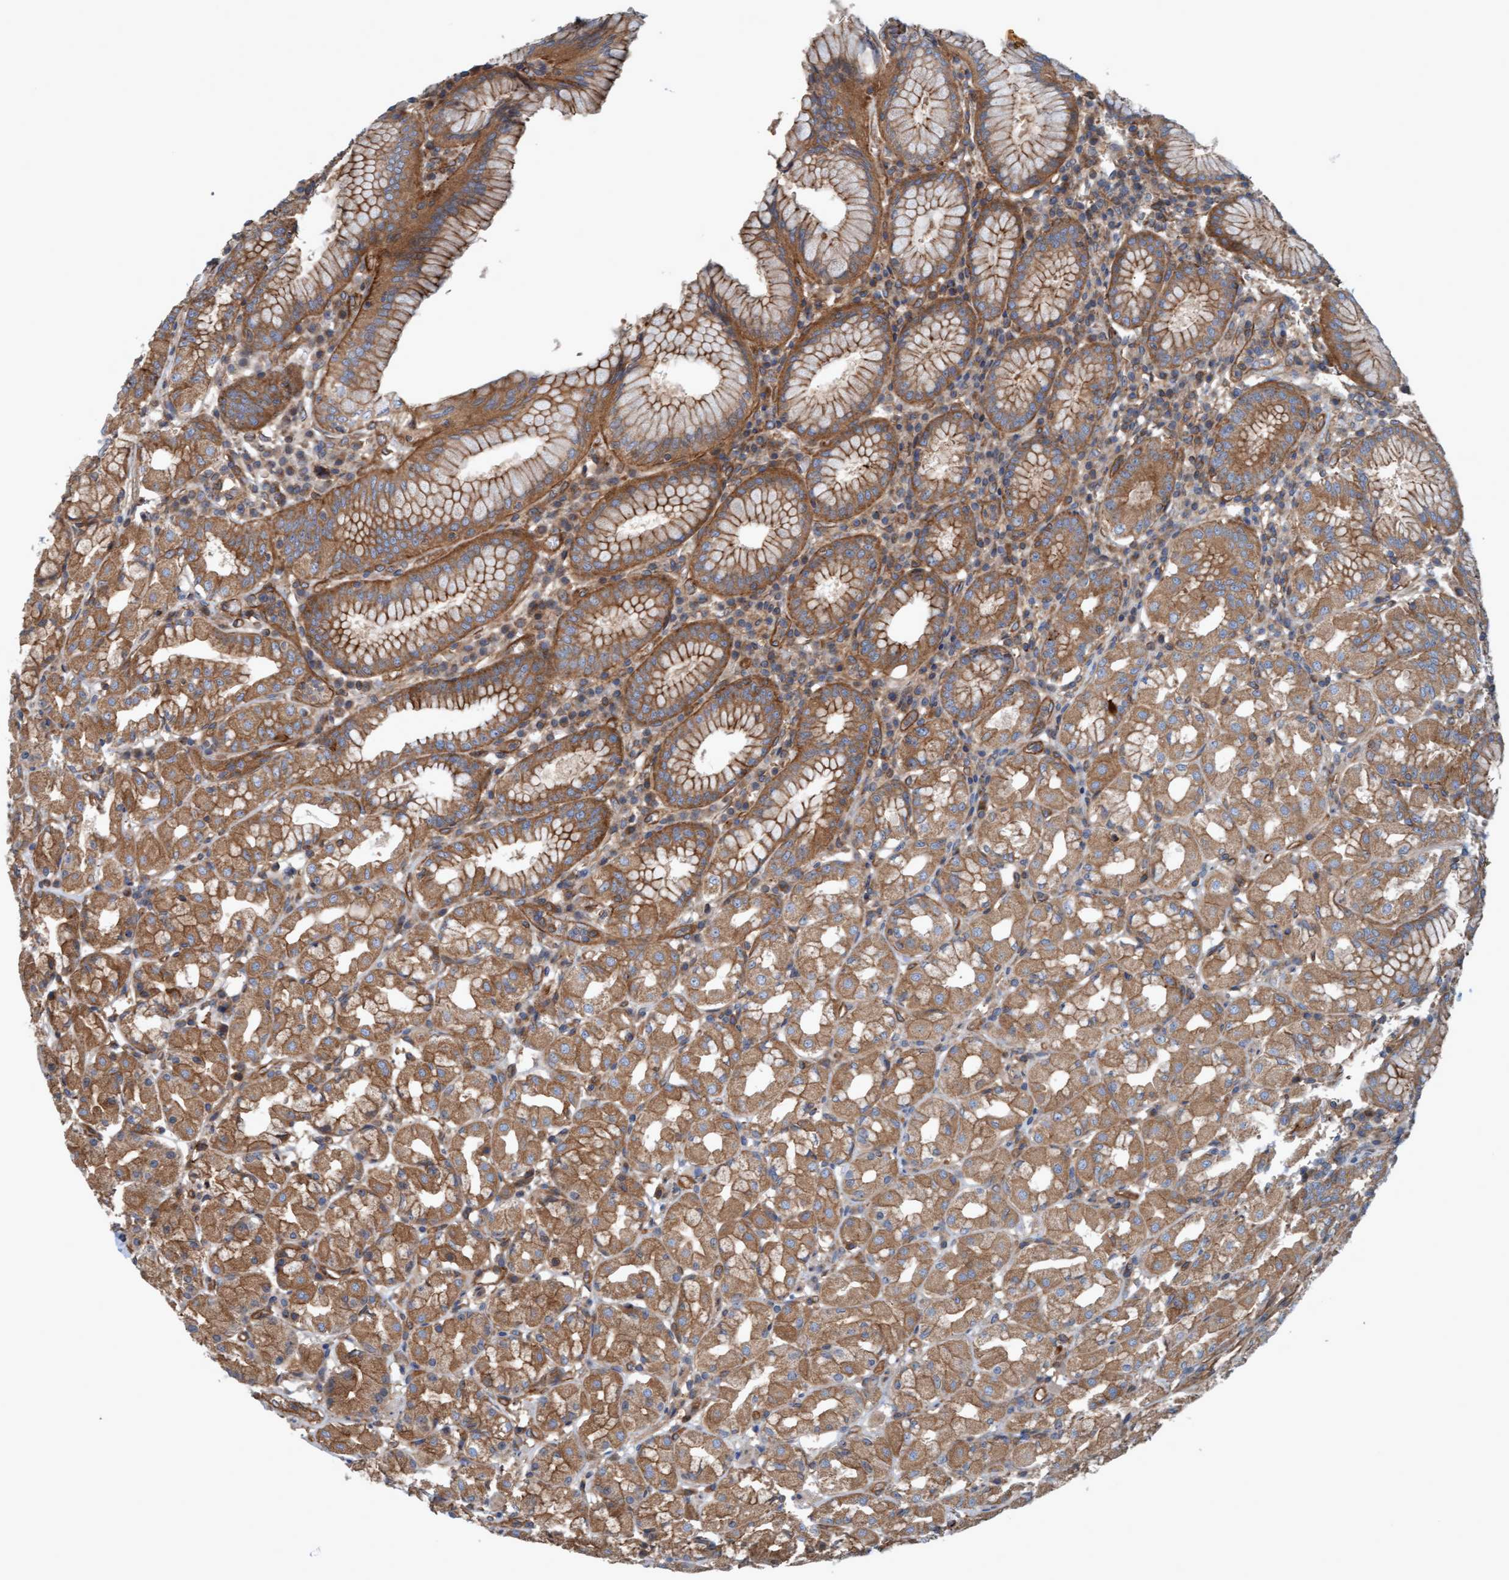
{"staining": {"intensity": "moderate", "quantity": ">75%", "location": "cytoplasmic/membranous"}, "tissue": "stomach", "cell_type": "Glandular cells", "image_type": "normal", "snomed": [{"axis": "morphology", "description": "Normal tissue, NOS"}, {"axis": "topography", "description": "Stomach"}, {"axis": "topography", "description": "Stomach, lower"}], "caption": "Immunohistochemistry (IHC) (DAB (3,3'-diaminobenzidine)) staining of normal stomach displays moderate cytoplasmic/membranous protein positivity in approximately >75% of glandular cells. (DAB = brown stain, brightfield microscopy at high magnification).", "gene": "ERAL1", "patient": {"sex": "female", "age": 56}}